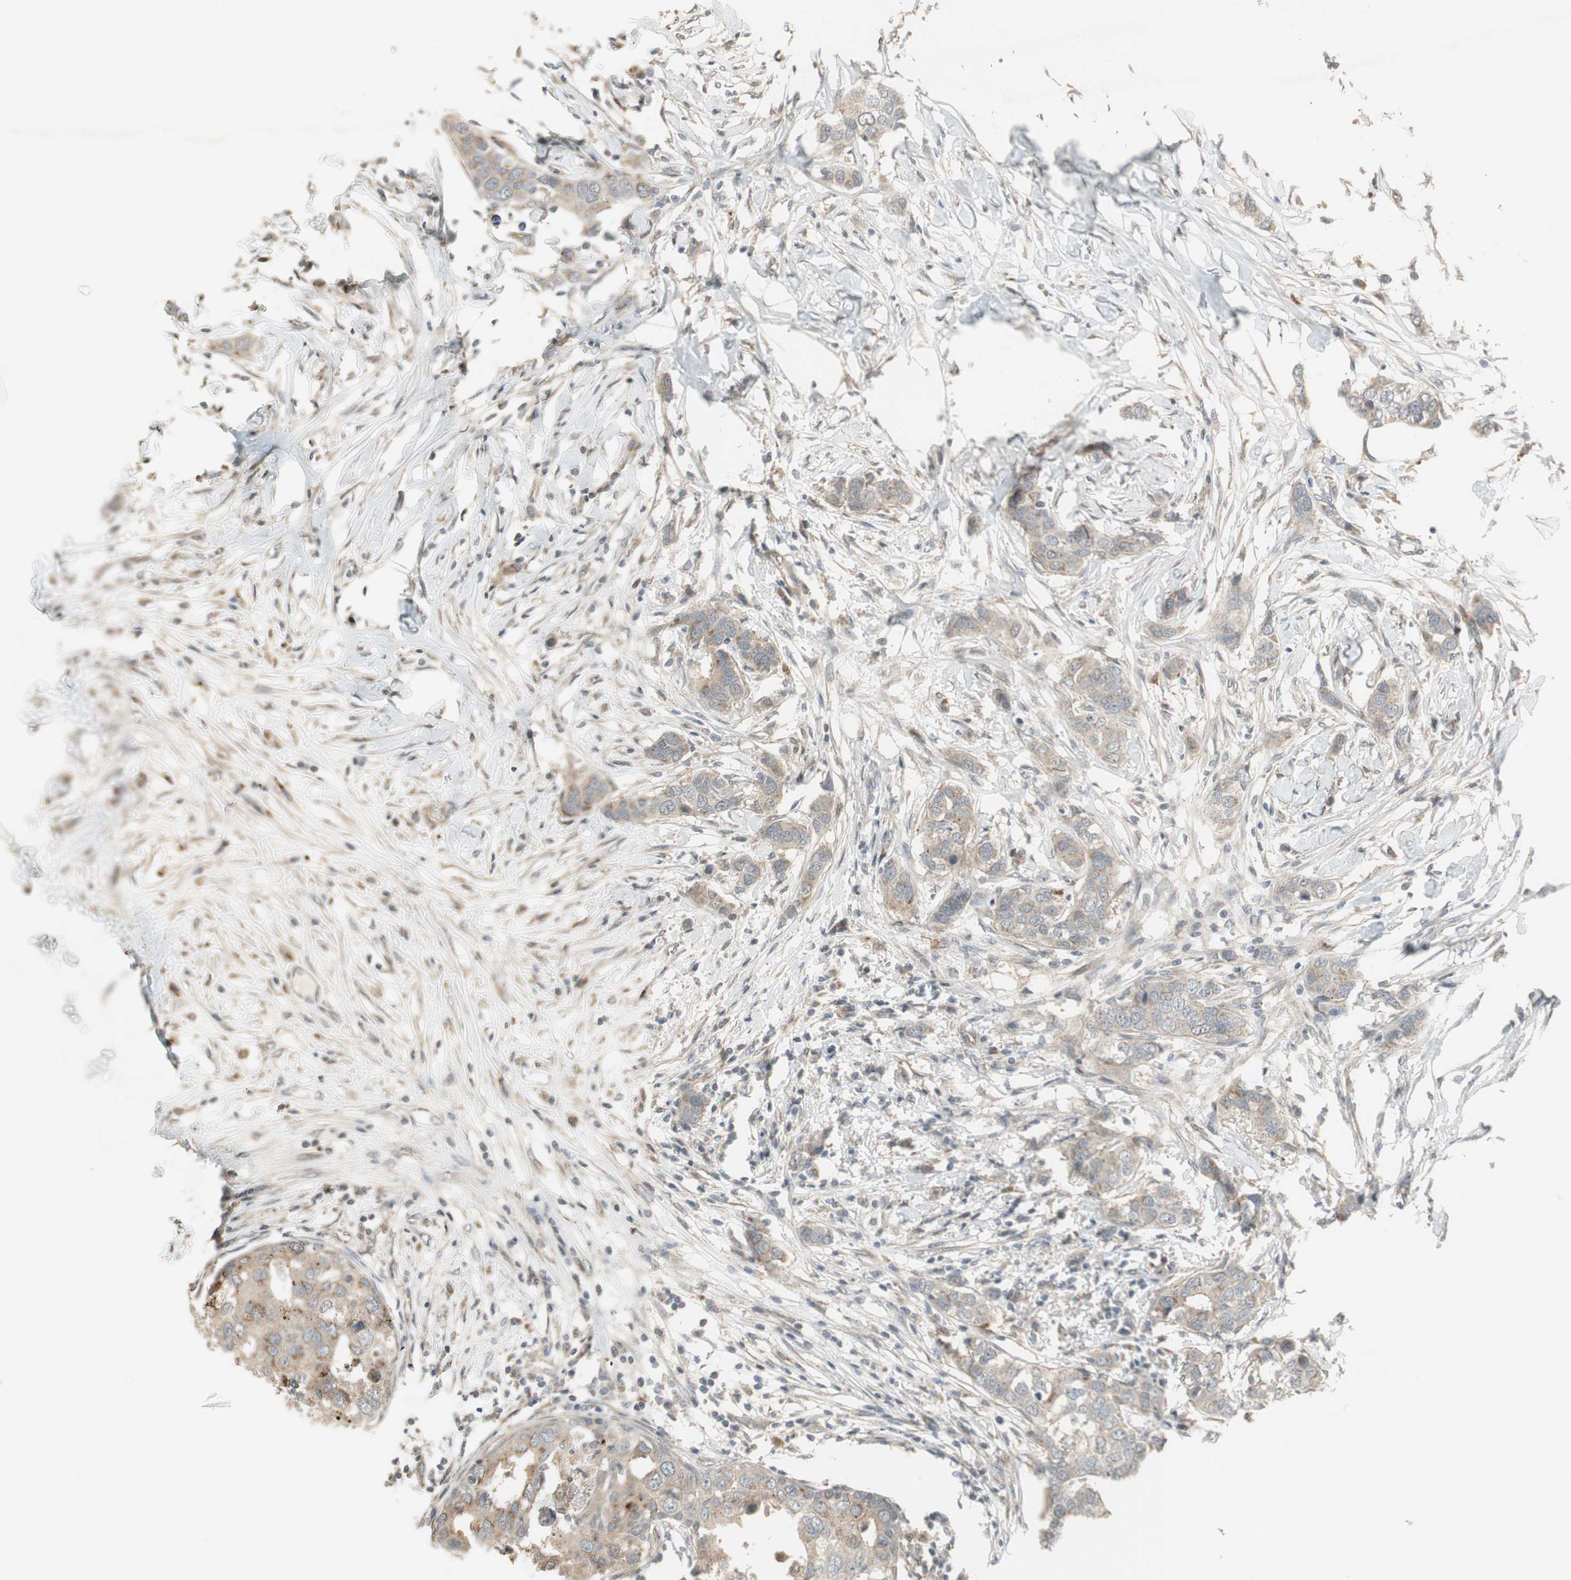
{"staining": {"intensity": "weak", "quantity": "25%-75%", "location": "cytoplasmic/membranous"}, "tissue": "breast cancer", "cell_type": "Tumor cells", "image_type": "cancer", "snomed": [{"axis": "morphology", "description": "Duct carcinoma"}, {"axis": "topography", "description": "Breast"}], "caption": "High-magnification brightfield microscopy of breast infiltrating ductal carcinoma stained with DAB (brown) and counterstained with hematoxylin (blue). tumor cells exhibit weak cytoplasmic/membranous expression is present in approximately25%-75% of cells.", "gene": "SNX4", "patient": {"sex": "female", "age": 50}}